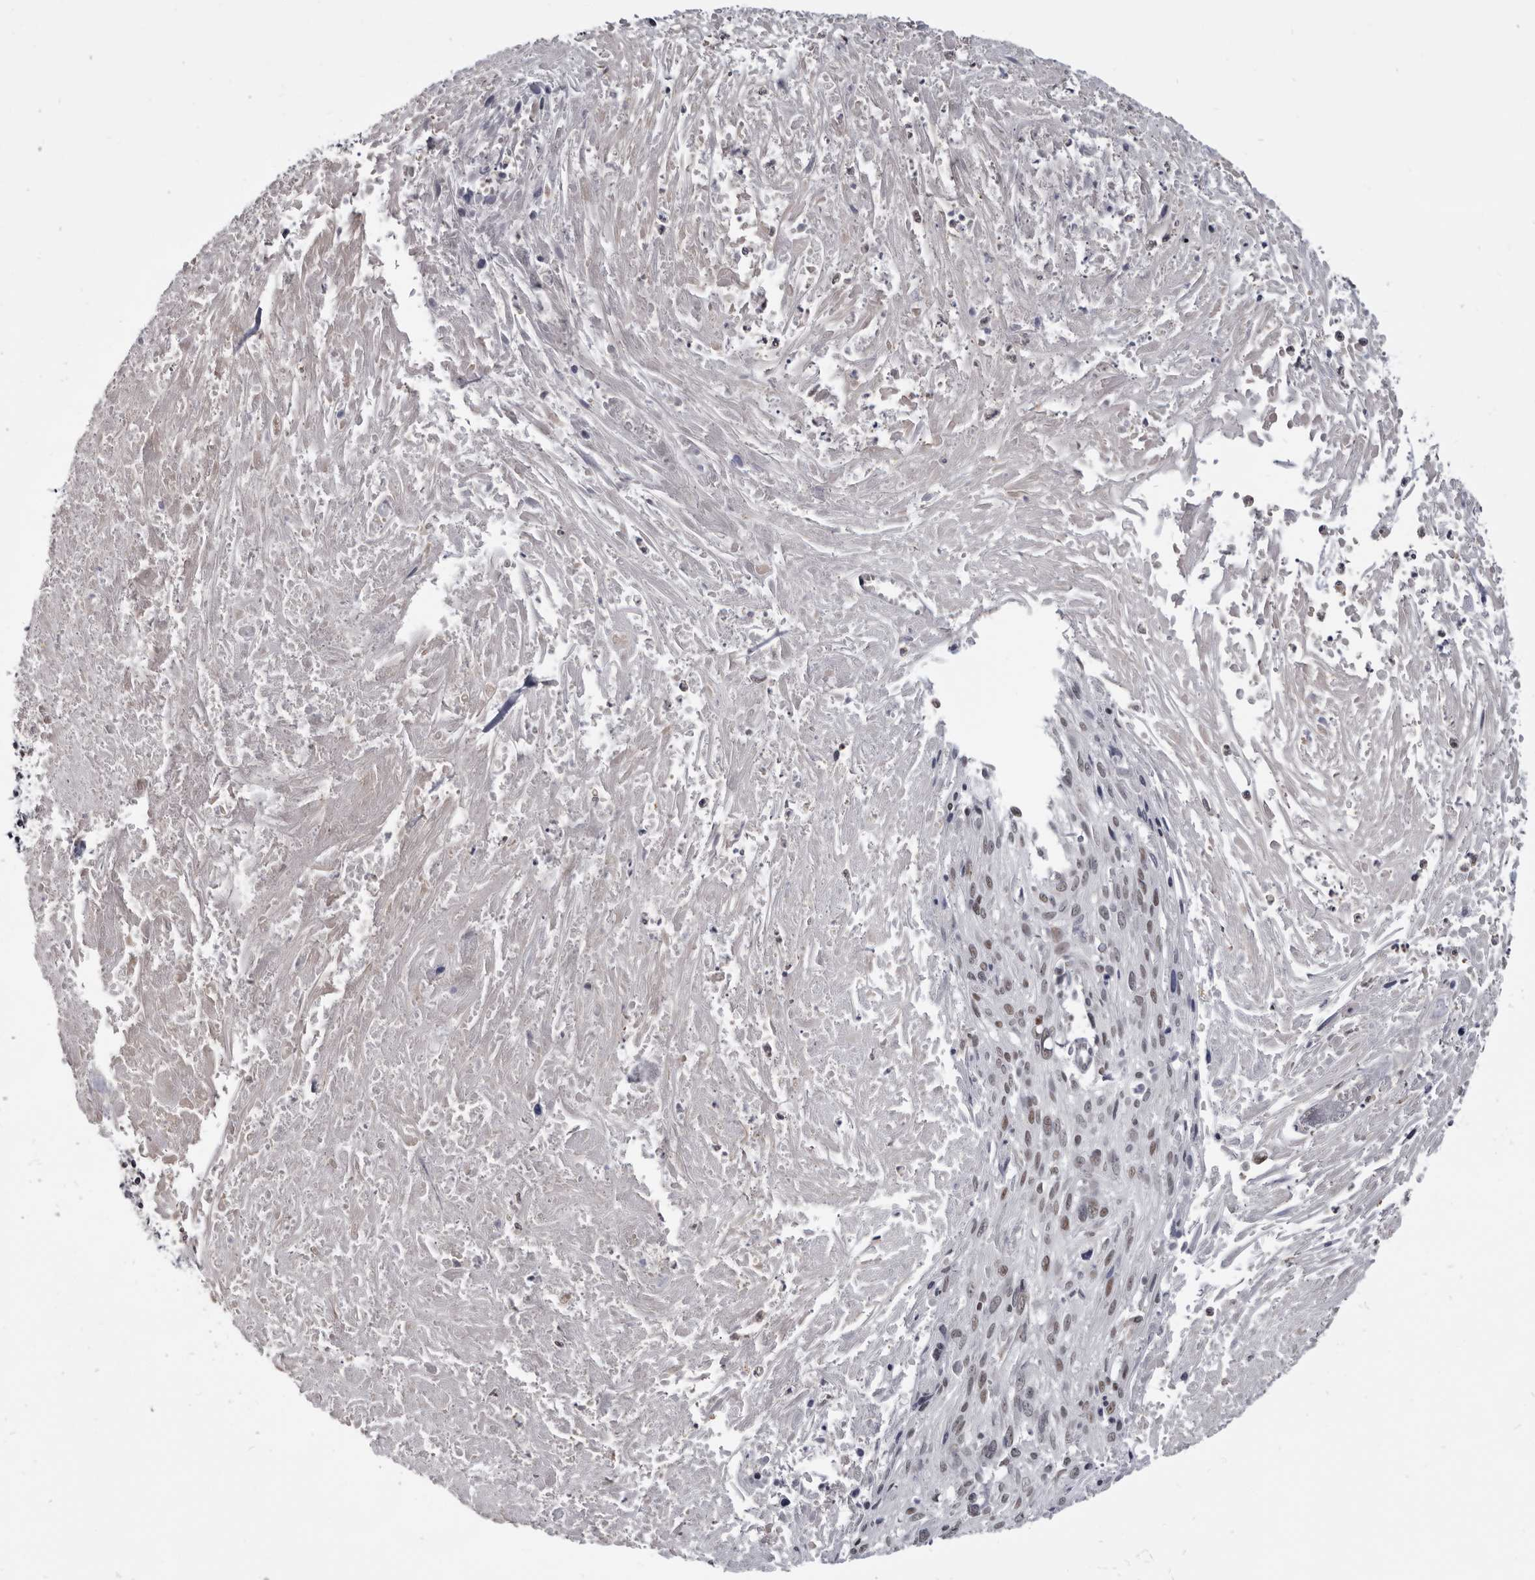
{"staining": {"intensity": "weak", "quantity": "25%-75%", "location": "nuclear"}, "tissue": "cervical cancer", "cell_type": "Tumor cells", "image_type": "cancer", "snomed": [{"axis": "morphology", "description": "Squamous cell carcinoma, NOS"}, {"axis": "topography", "description": "Cervix"}], "caption": "A histopathology image of squamous cell carcinoma (cervical) stained for a protein reveals weak nuclear brown staining in tumor cells. (brown staining indicates protein expression, while blue staining denotes nuclei).", "gene": "CGN", "patient": {"sex": "female", "age": 51}}